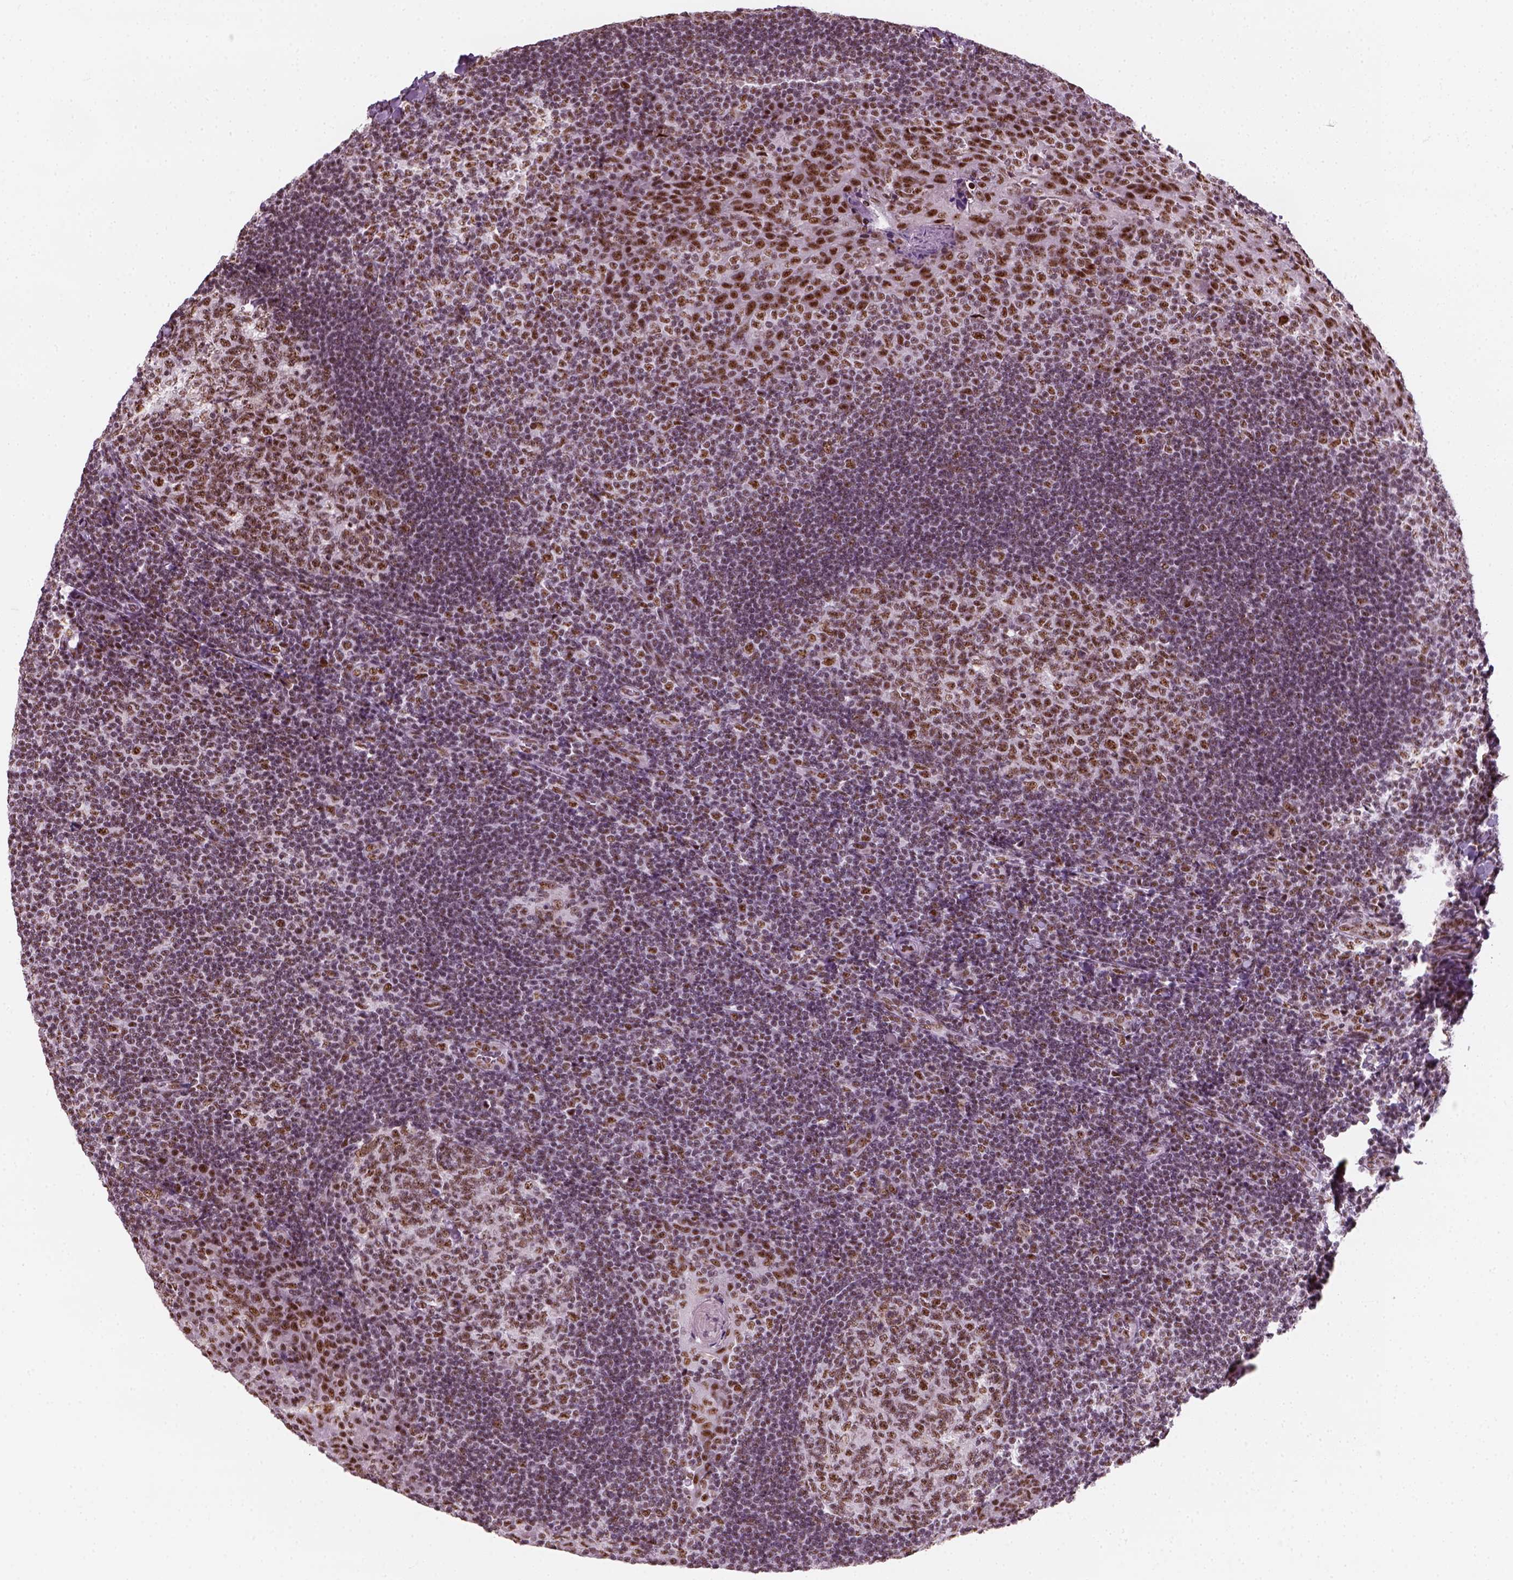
{"staining": {"intensity": "moderate", "quantity": ">75%", "location": "nuclear"}, "tissue": "tonsil", "cell_type": "Germinal center cells", "image_type": "normal", "snomed": [{"axis": "morphology", "description": "Normal tissue, NOS"}, {"axis": "topography", "description": "Tonsil"}], "caption": "An image of human tonsil stained for a protein shows moderate nuclear brown staining in germinal center cells. The staining is performed using DAB (3,3'-diaminobenzidine) brown chromogen to label protein expression. The nuclei are counter-stained blue using hematoxylin.", "gene": "GTF2F1", "patient": {"sex": "male", "age": 17}}